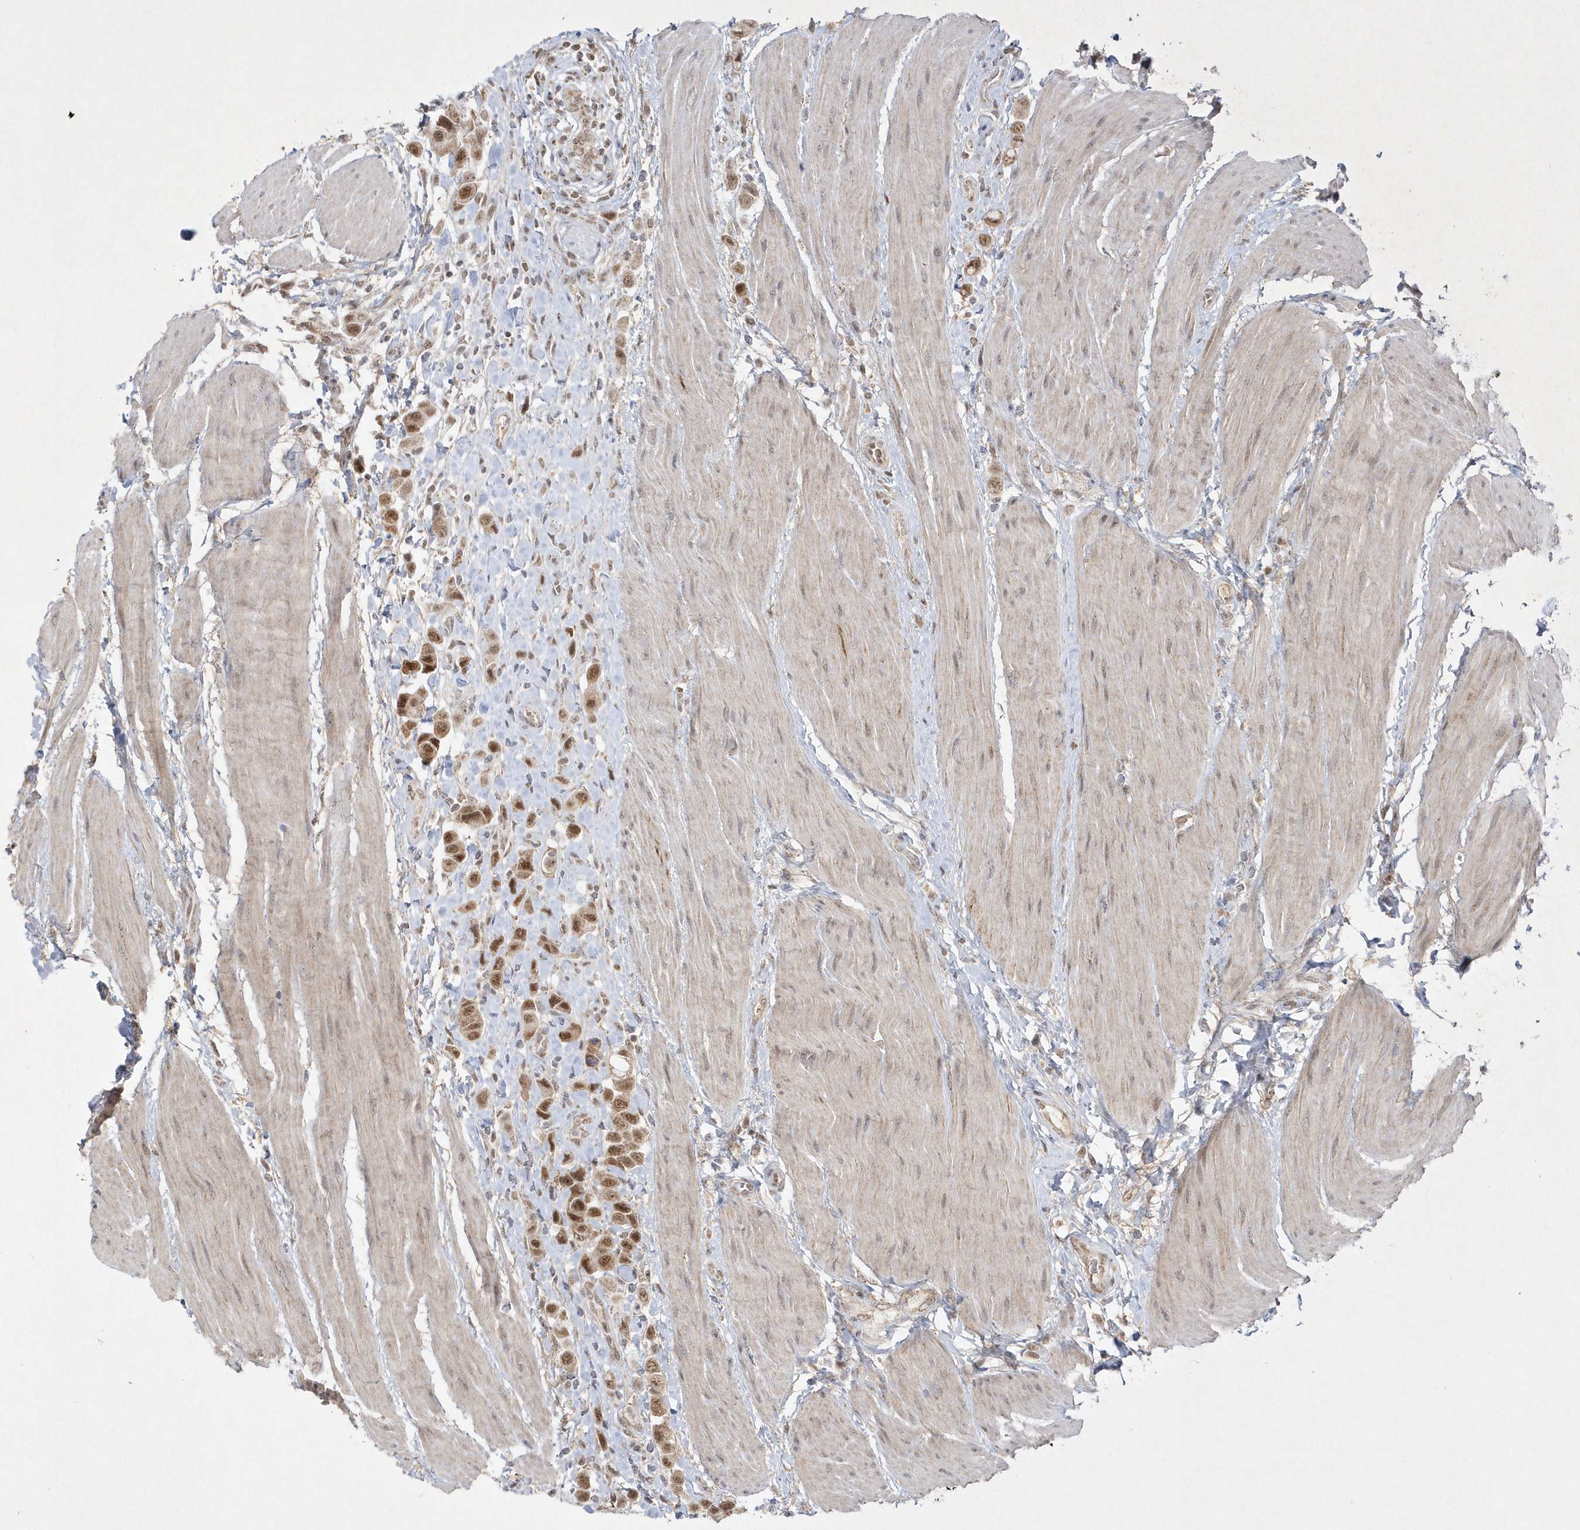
{"staining": {"intensity": "moderate", "quantity": ">75%", "location": "nuclear"}, "tissue": "urothelial cancer", "cell_type": "Tumor cells", "image_type": "cancer", "snomed": [{"axis": "morphology", "description": "Urothelial carcinoma, High grade"}, {"axis": "topography", "description": "Urinary bladder"}], "caption": "Immunohistochemistry (IHC) (DAB) staining of urothelial cancer exhibits moderate nuclear protein staining in approximately >75% of tumor cells.", "gene": "CPSF3", "patient": {"sex": "male", "age": 50}}